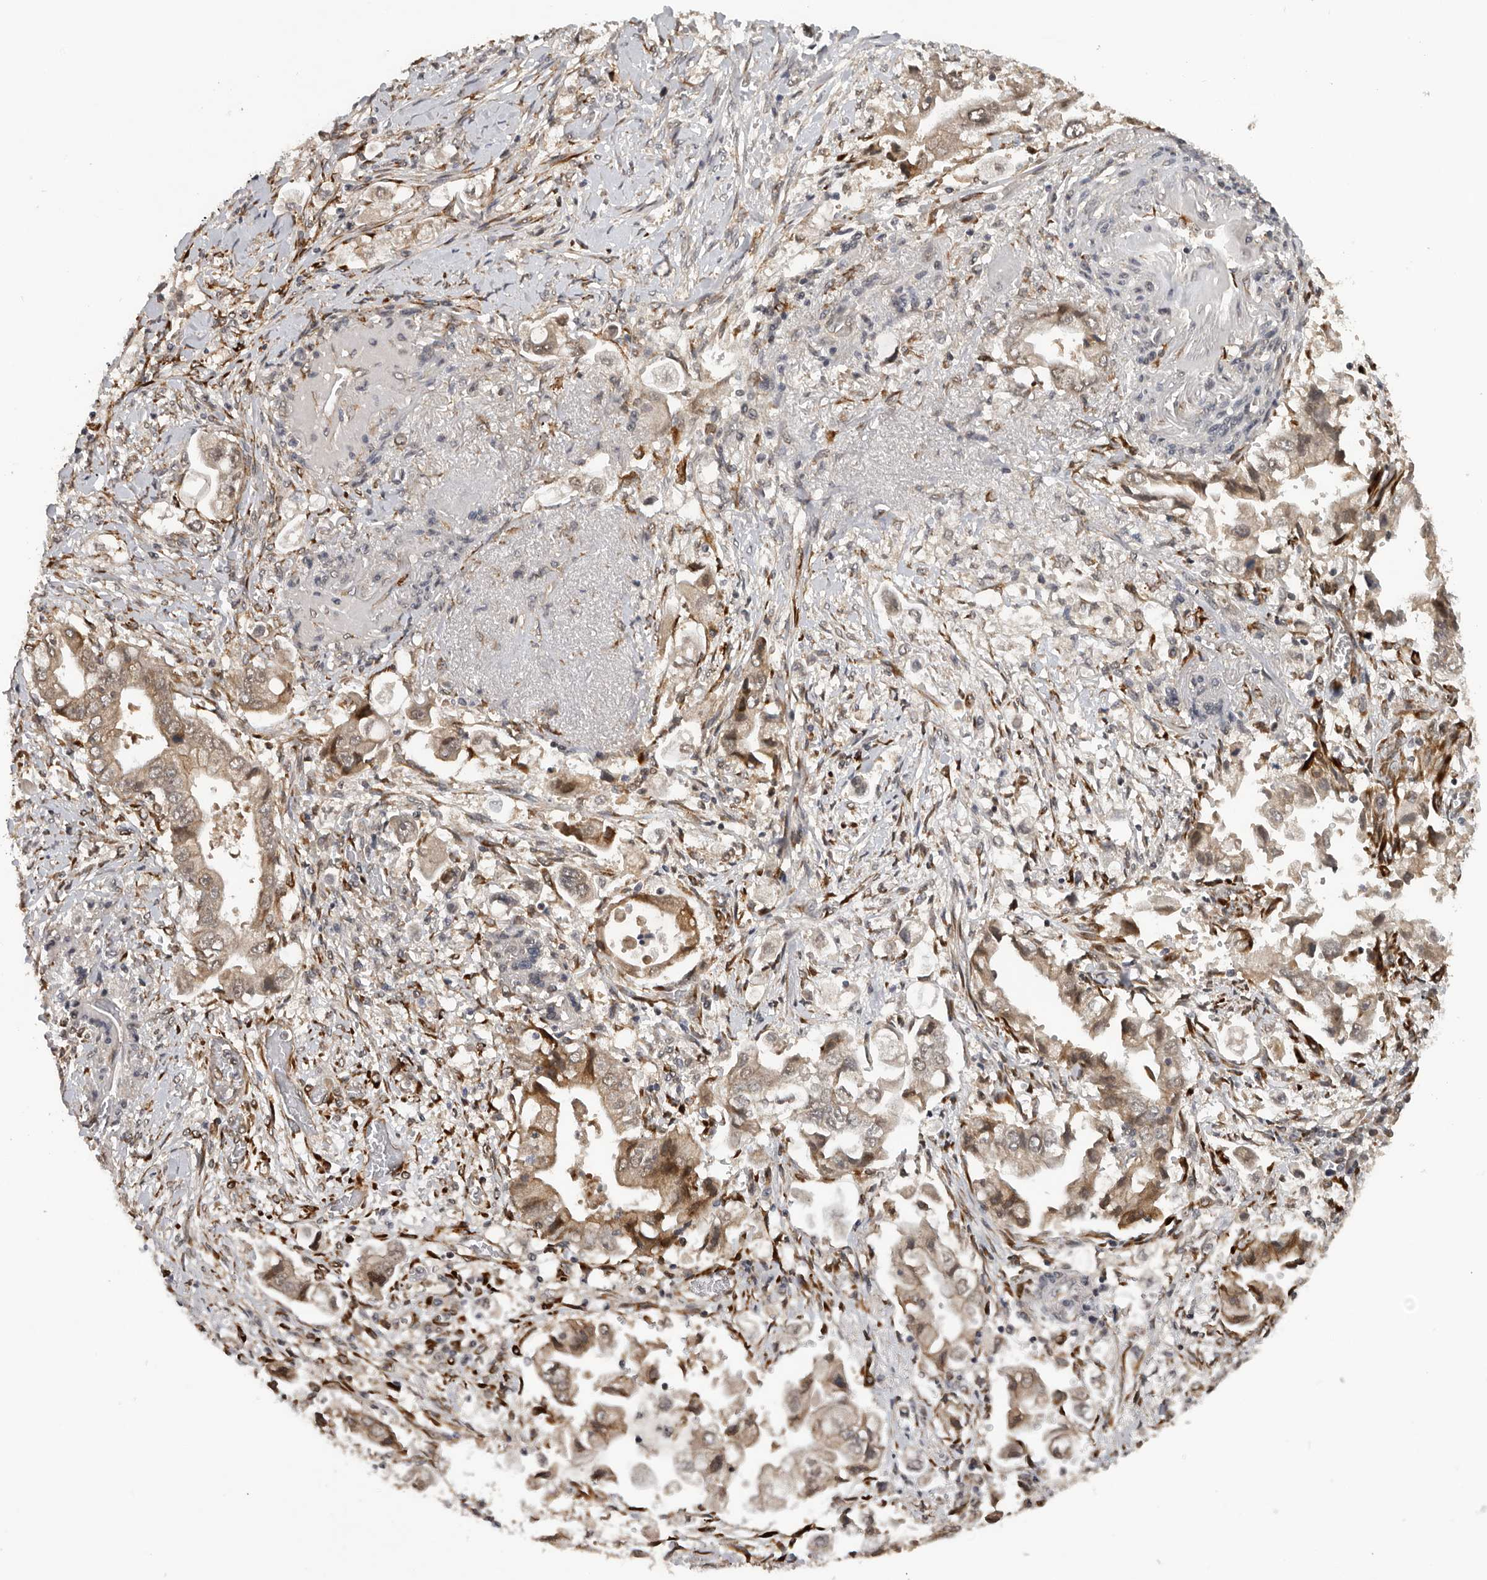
{"staining": {"intensity": "moderate", "quantity": ">75%", "location": "cytoplasmic/membranous,nuclear"}, "tissue": "stomach cancer", "cell_type": "Tumor cells", "image_type": "cancer", "snomed": [{"axis": "morphology", "description": "Adenocarcinoma, NOS"}, {"axis": "topography", "description": "Stomach"}], "caption": "Adenocarcinoma (stomach) stained with IHC demonstrates moderate cytoplasmic/membranous and nuclear expression in approximately >75% of tumor cells.", "gene": "HENMT1", "patient": {"sex": "male", "age": 62}}